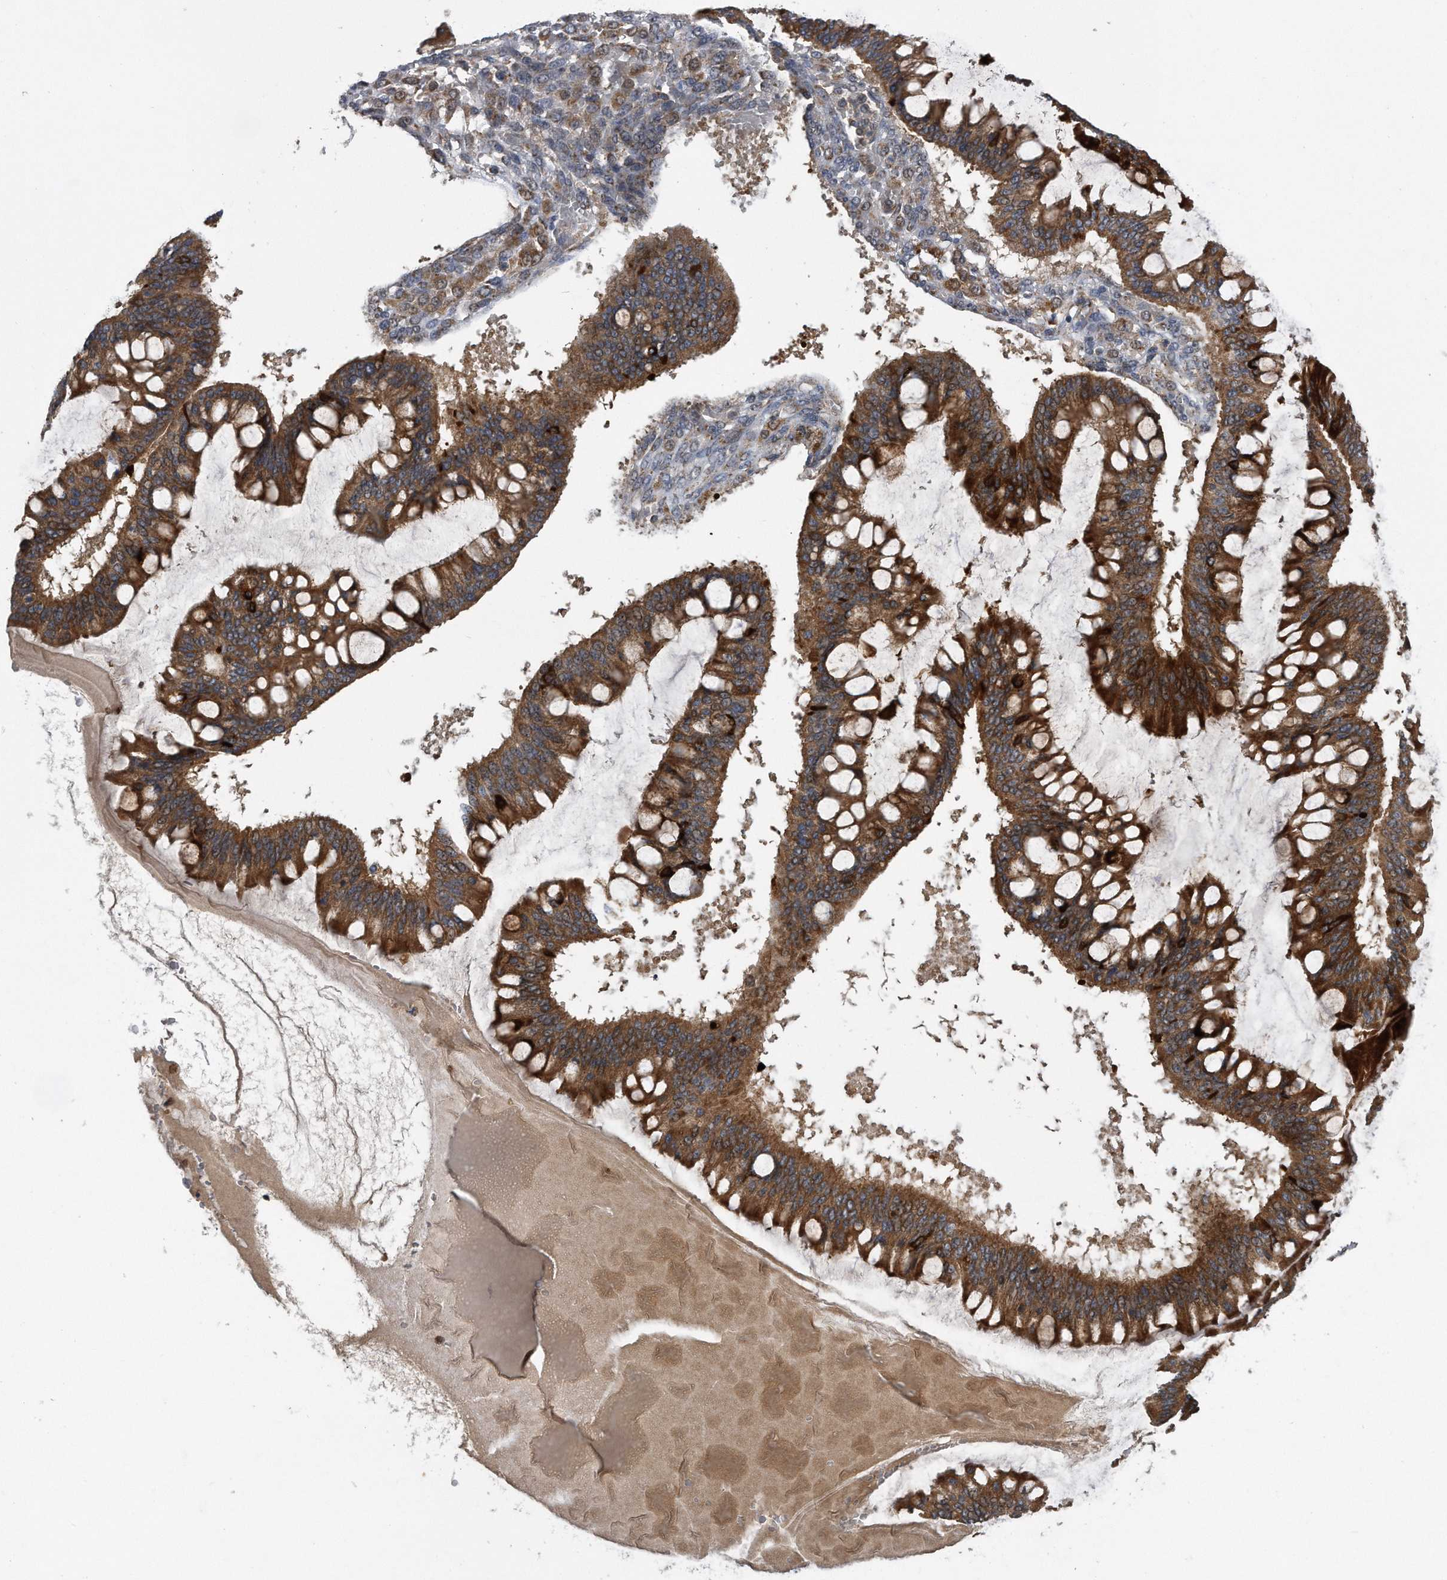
{"staining": {"intensity": "strong", "quantity": ">75%", "location": "cytoplasmic/membranous"}, "tissue": "ovarian cancer", "cell_type": "Tumor cells", "image_type": "cancer", "snomed": [{"axis": "morphology", "description": "Cystadenocarcinoma, mucinous, NOS"}, {"axis": "topography", "description": "Ovary"}], "caption": "Protein staining by IHC shows strong cytoplasmic/membranous staining in approximately >75% of tumor cells in ovarian cancer.", "gene": "ALPK2", "patient": {"sex": "female", "age": 73}}